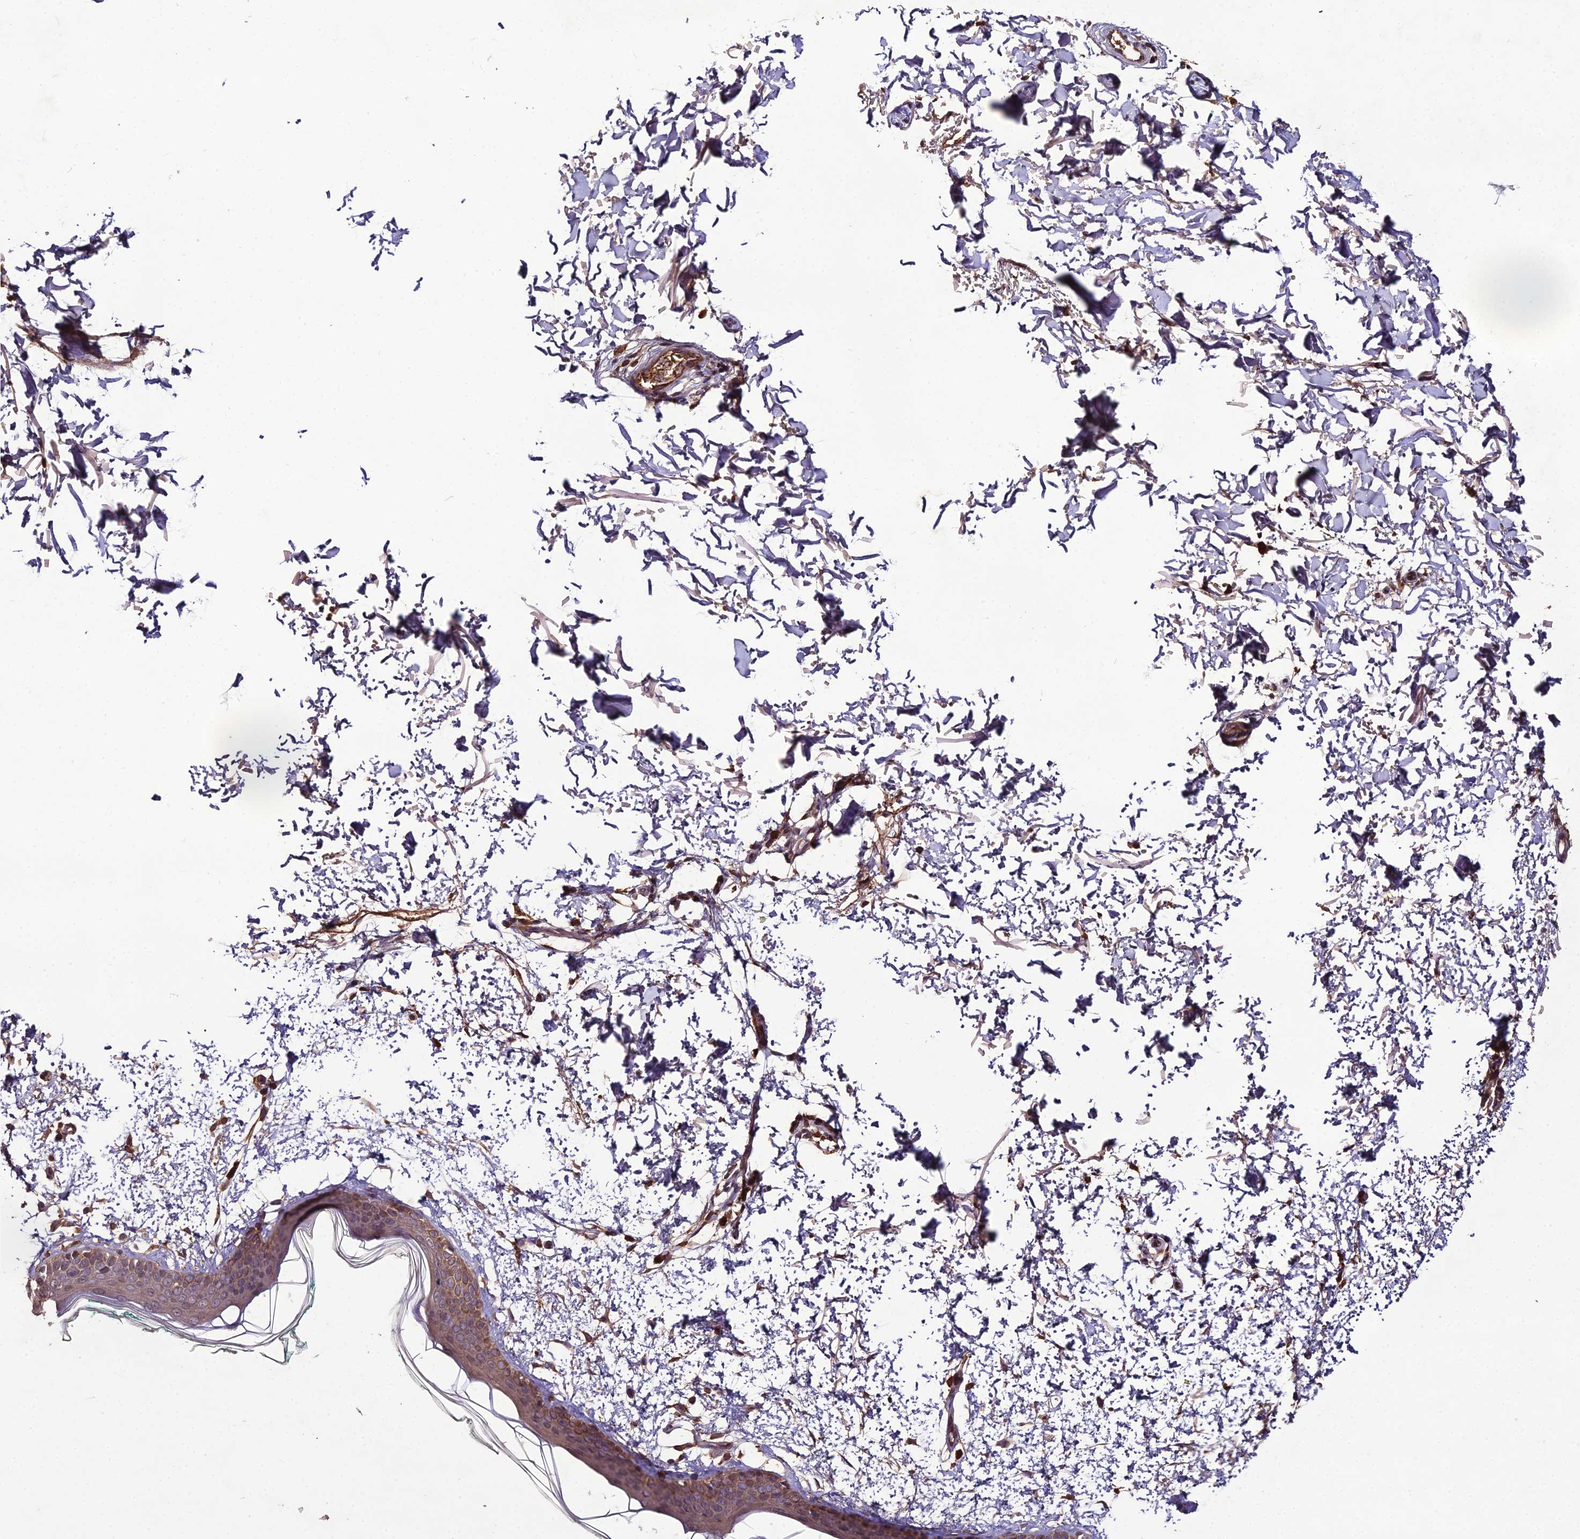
{"staining": {"intensity": "weak", "quantity": ">75%", "location": "cytoplasmic/membranous"}, "tissue": "skin", "cell_type": "Fibroblasts", "image_type": "normal", "snomed": [{"axis": "morphology", "description": "Normal tissue, NOS"}, {"axis": "topography", "description": "Skin"}], "caption": "Immunohistochemical staining of benign human skin shows low levels of weak cytoplasmic/membranous positivity in approximately >75% of fibroblasts.", "gene": "KCTD16", "patient": {"sex": "male", "age": 66}}